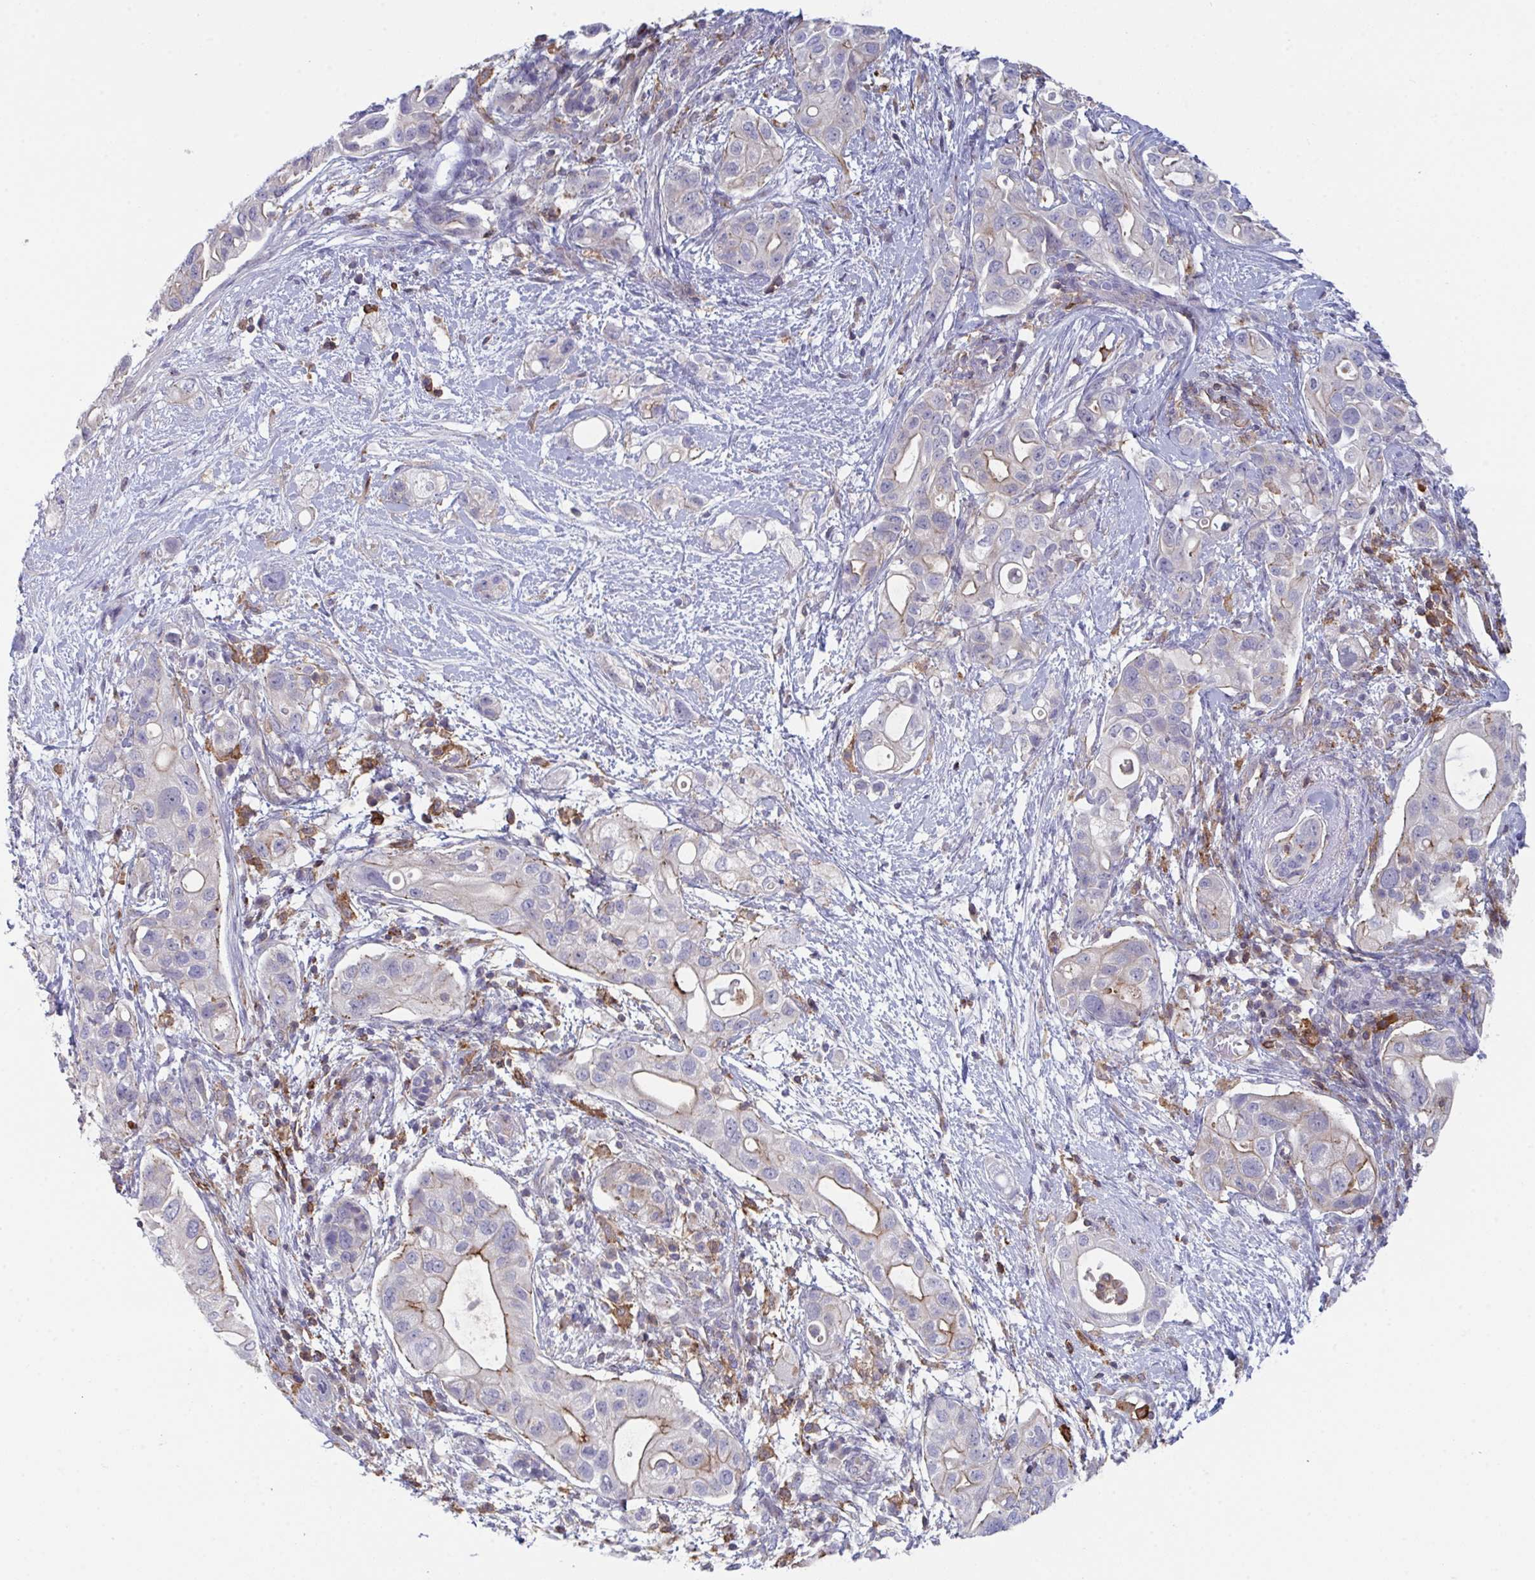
{"staining": {"intensity": "moderate", "quantity": "<25%", "location": "cytoplasmic/membranous"}, "tissue": "pancreatic cancer", "cell_type": "Tumor cells", "image_type": "cancer", "snomed": [{"axis": "morphology", "description": "Adenocarcinoma, NOS"}, {"axis": "topography", "description": "Pancreas"}], "caption": "Pancreatic cancer (adenocarcinoma) stained with DAB immunohistochemistry (IHC) shows low levels of moderate cytoplasmic/membranous expression in about <25% of tumor cells.", "gene": "DISP2", "patient": {"sex": "female", "age": 72}}